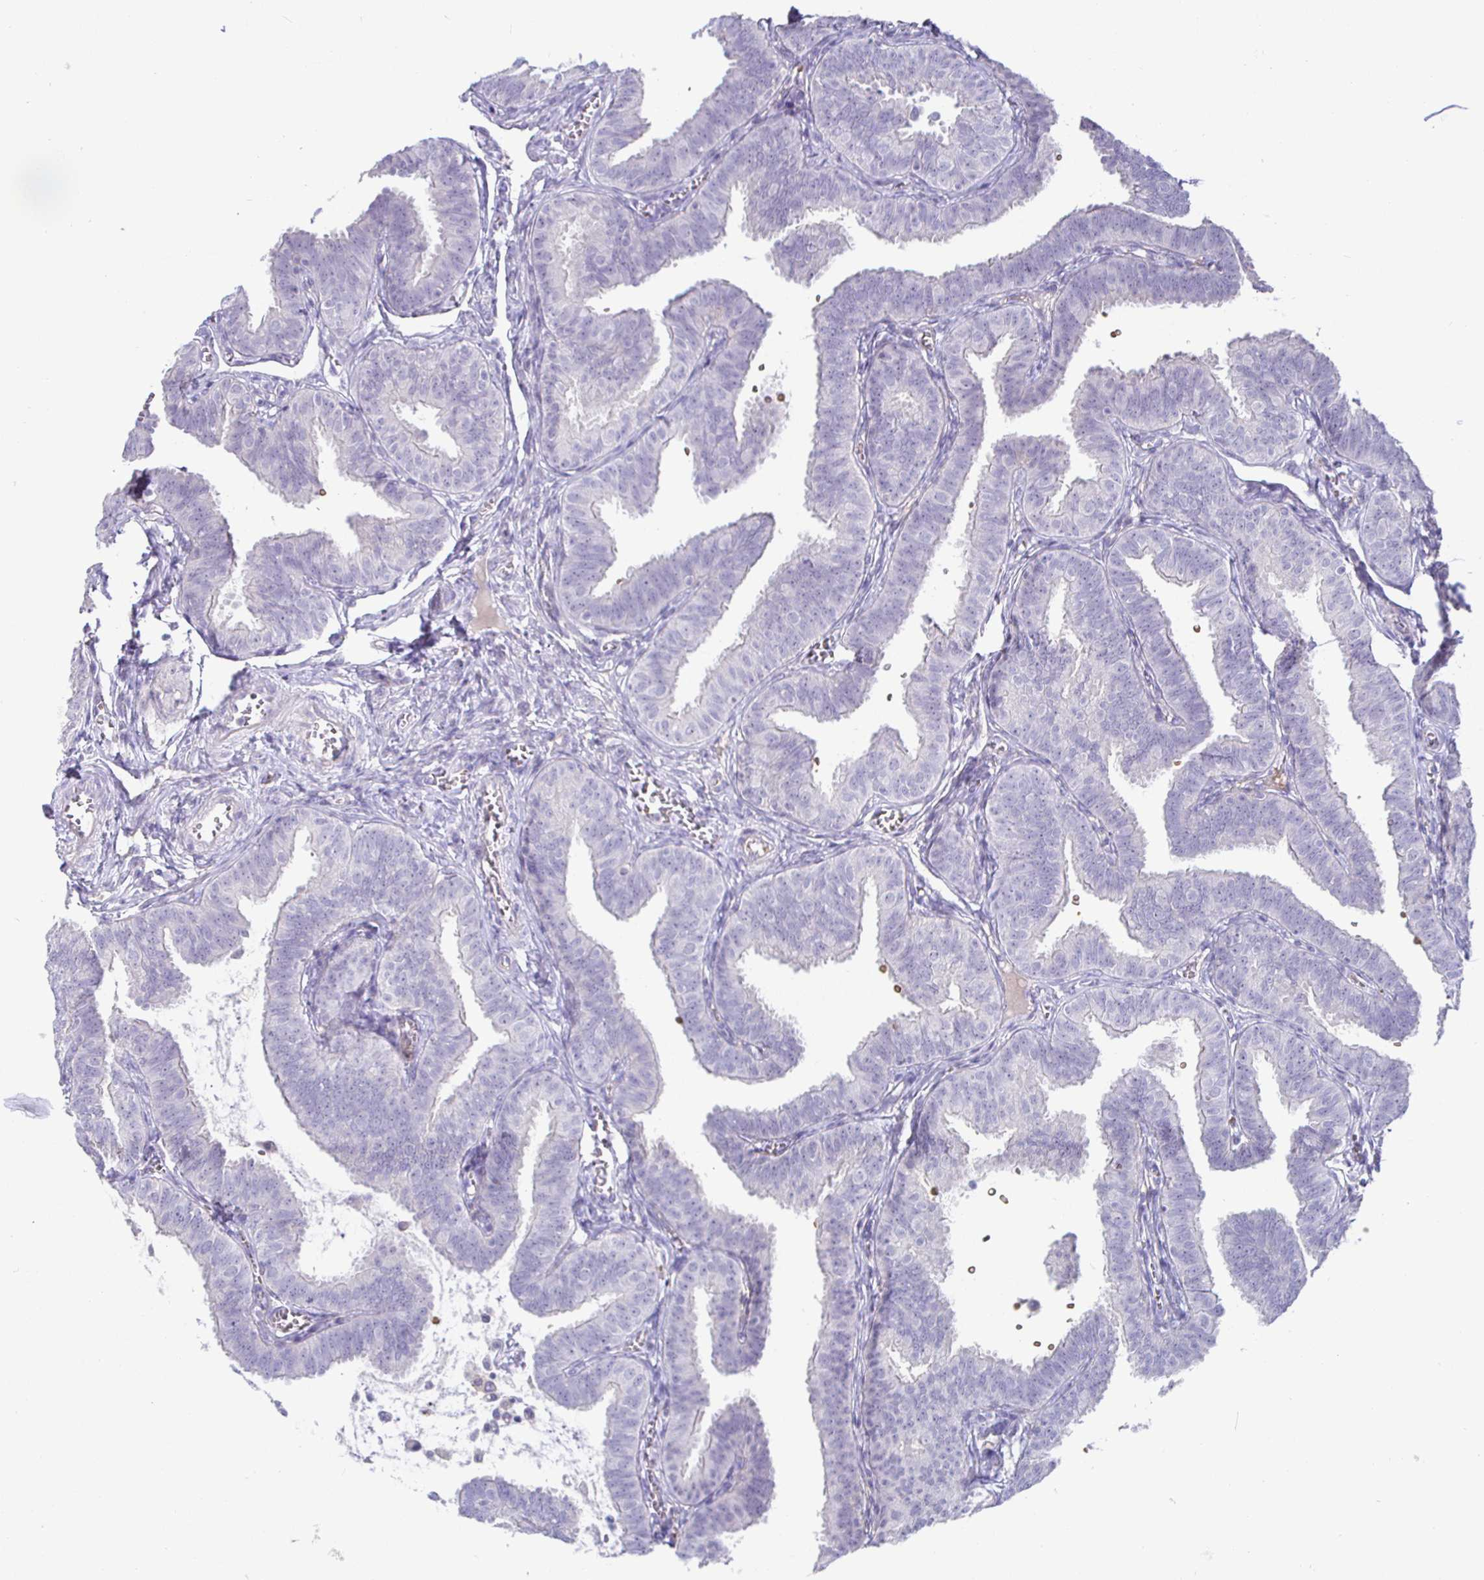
{"staining": {"intensity": "negative", "quantity": "none", "location": "none"}, "tissue": "fallopian tube", "cell_type": "Glandular cells", "image_type": "normal", "snomed": [{"axis": "morphology", "description": "Normal tissue, NOS"}, {"axis": "topography", "description": "Fallopian tube"}], "caption": "An image of fallopian tube stained for a protein exhibits no brown staining in glandular cells.", "gene": "SIRPA", "patient": {"sex": "female", "age": 25}}